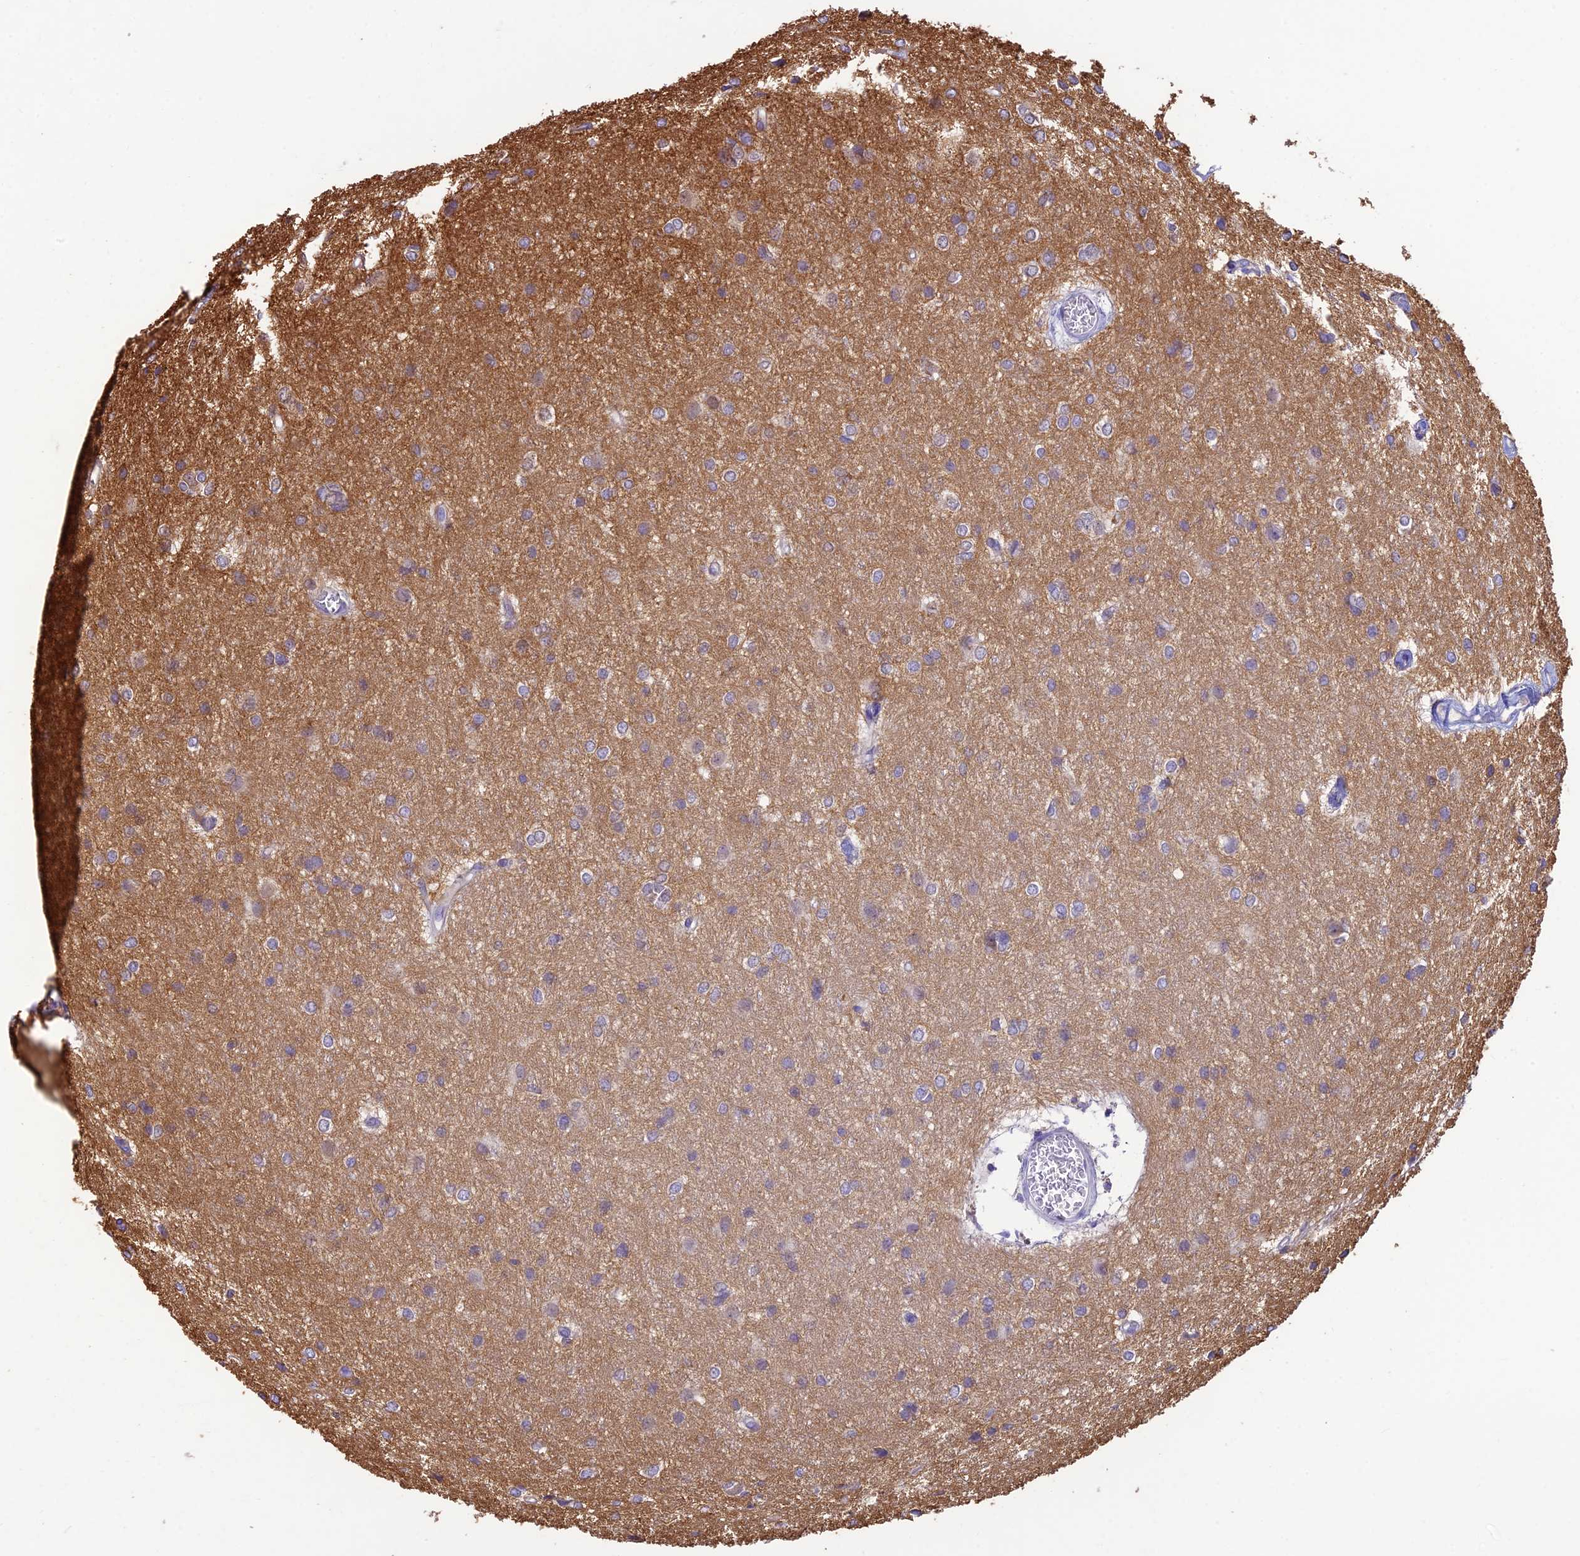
{"staining": {"intensity": "negative", "quantity": "none", "location": "none"}, "tissue": "glioma", "cell_type": "Tumor cells", "image_type": "cancer", "snomed": [{"axis": "morphology", "description": "Glioma, malignant, High grade"}, {"axis": "topography", "description": "Brain"}], "caption": "DAB immunohistochemical staining of human glioma exhibits no significant staining in tumor cells. The staining was performed using DAB (3,3'-diaminobenzidine) to visualize the protein expression in brown, while the nuclei were stained in blue with hematoxylin (Magnification: 20x).", "gene": "ST8SIA5", "patient": {"sex": "female", "age": 50}}